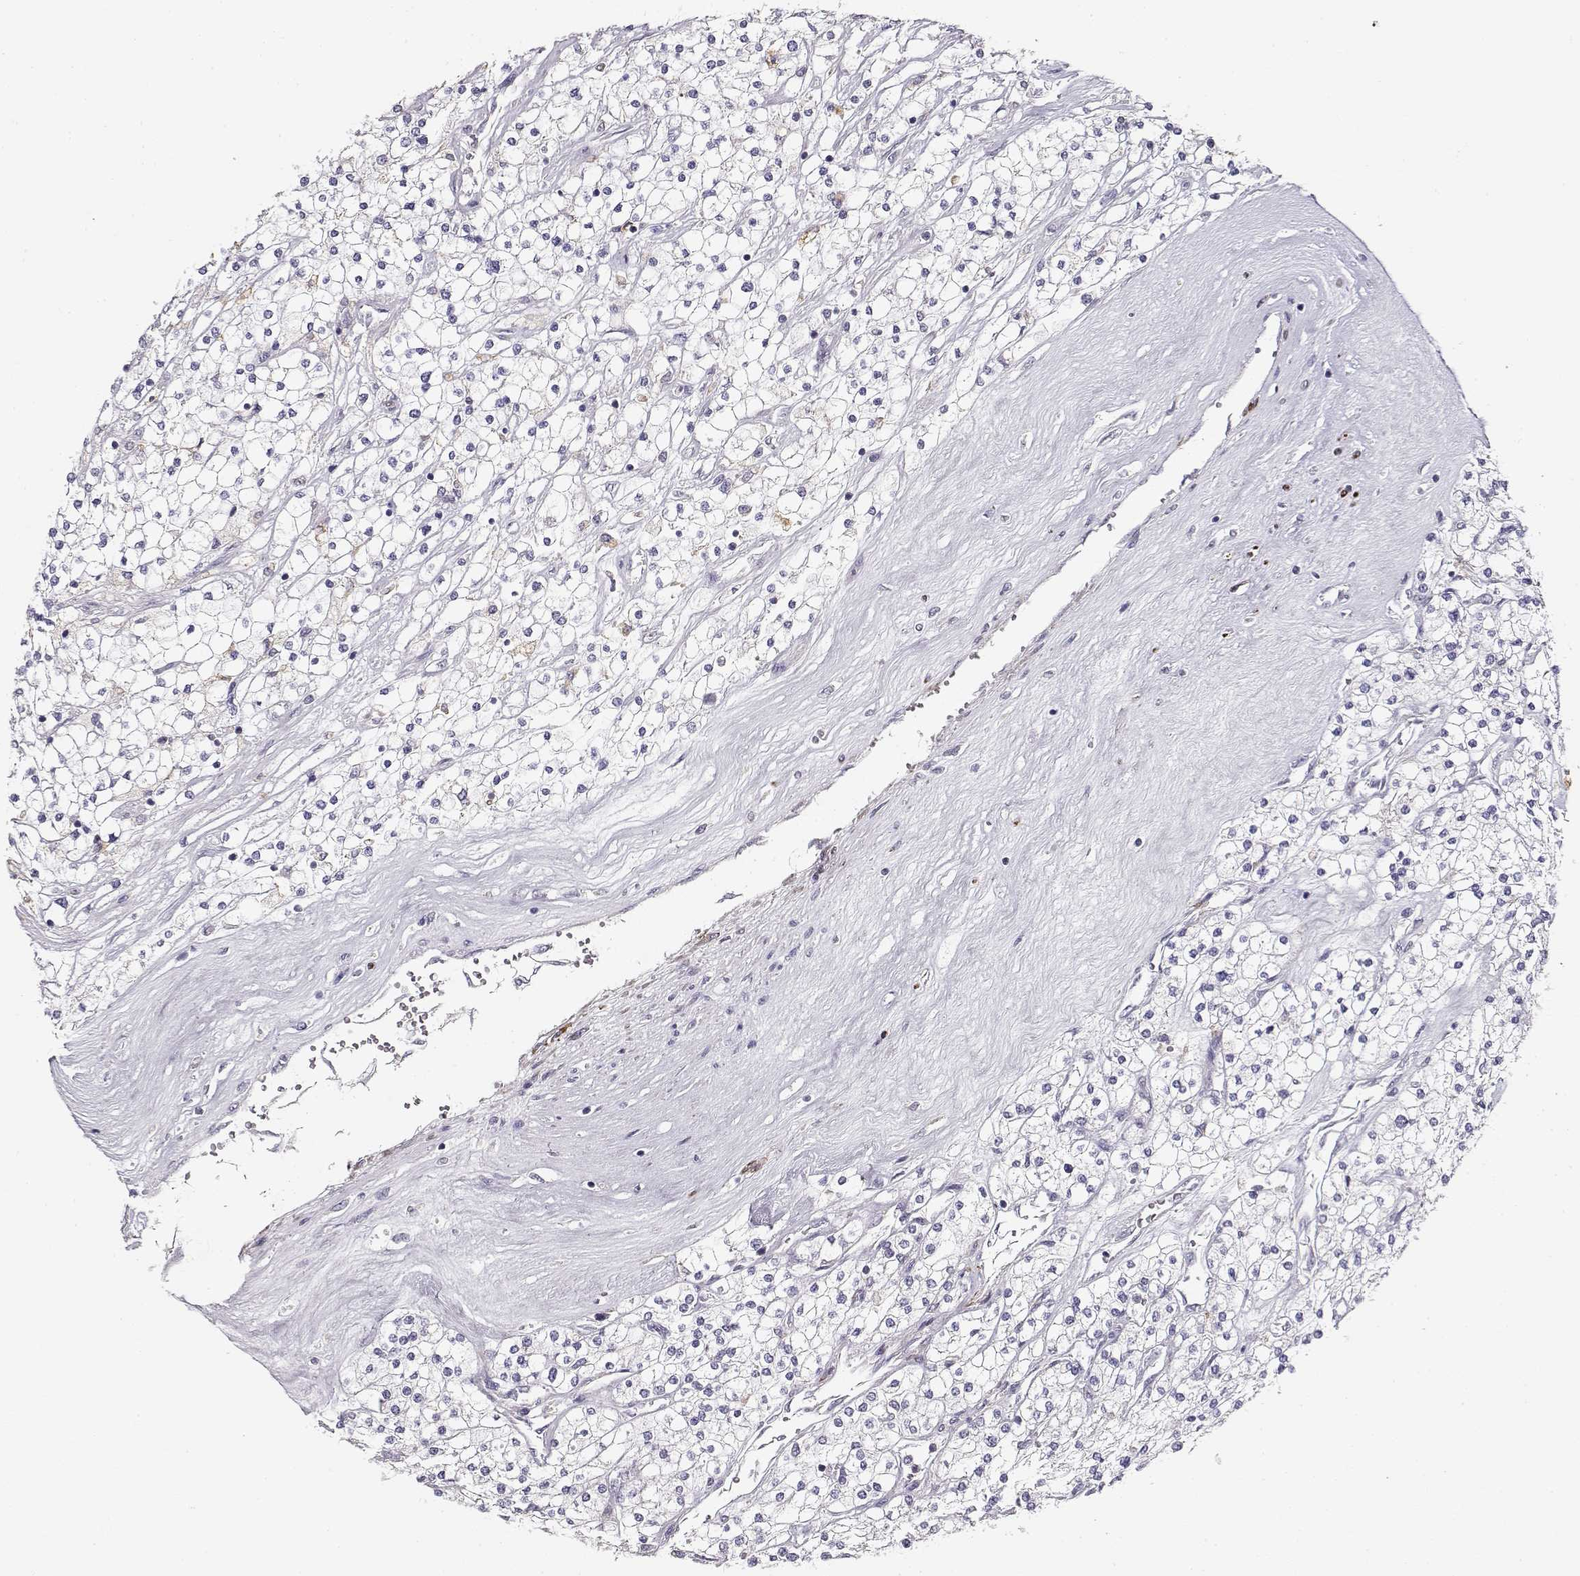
{"staining": {"intensity": "negative", "quantity": "none", "location": "none"}, "tissue": "renal cancer", "cell_type": "Tumor cells", "image_type": "cancer", "snomed": [{"axis": "morphology", "description": "Adenocarcinoma, NOS"}, {"axis": "topography", "description": "Kidney"}], "caption": "The IHC photomicrograph has no significant staining in tumor cells of renal adenocarcinoma tissue.", "gene": "VAV1", "patient": {"sex": "male", "age": 80}}